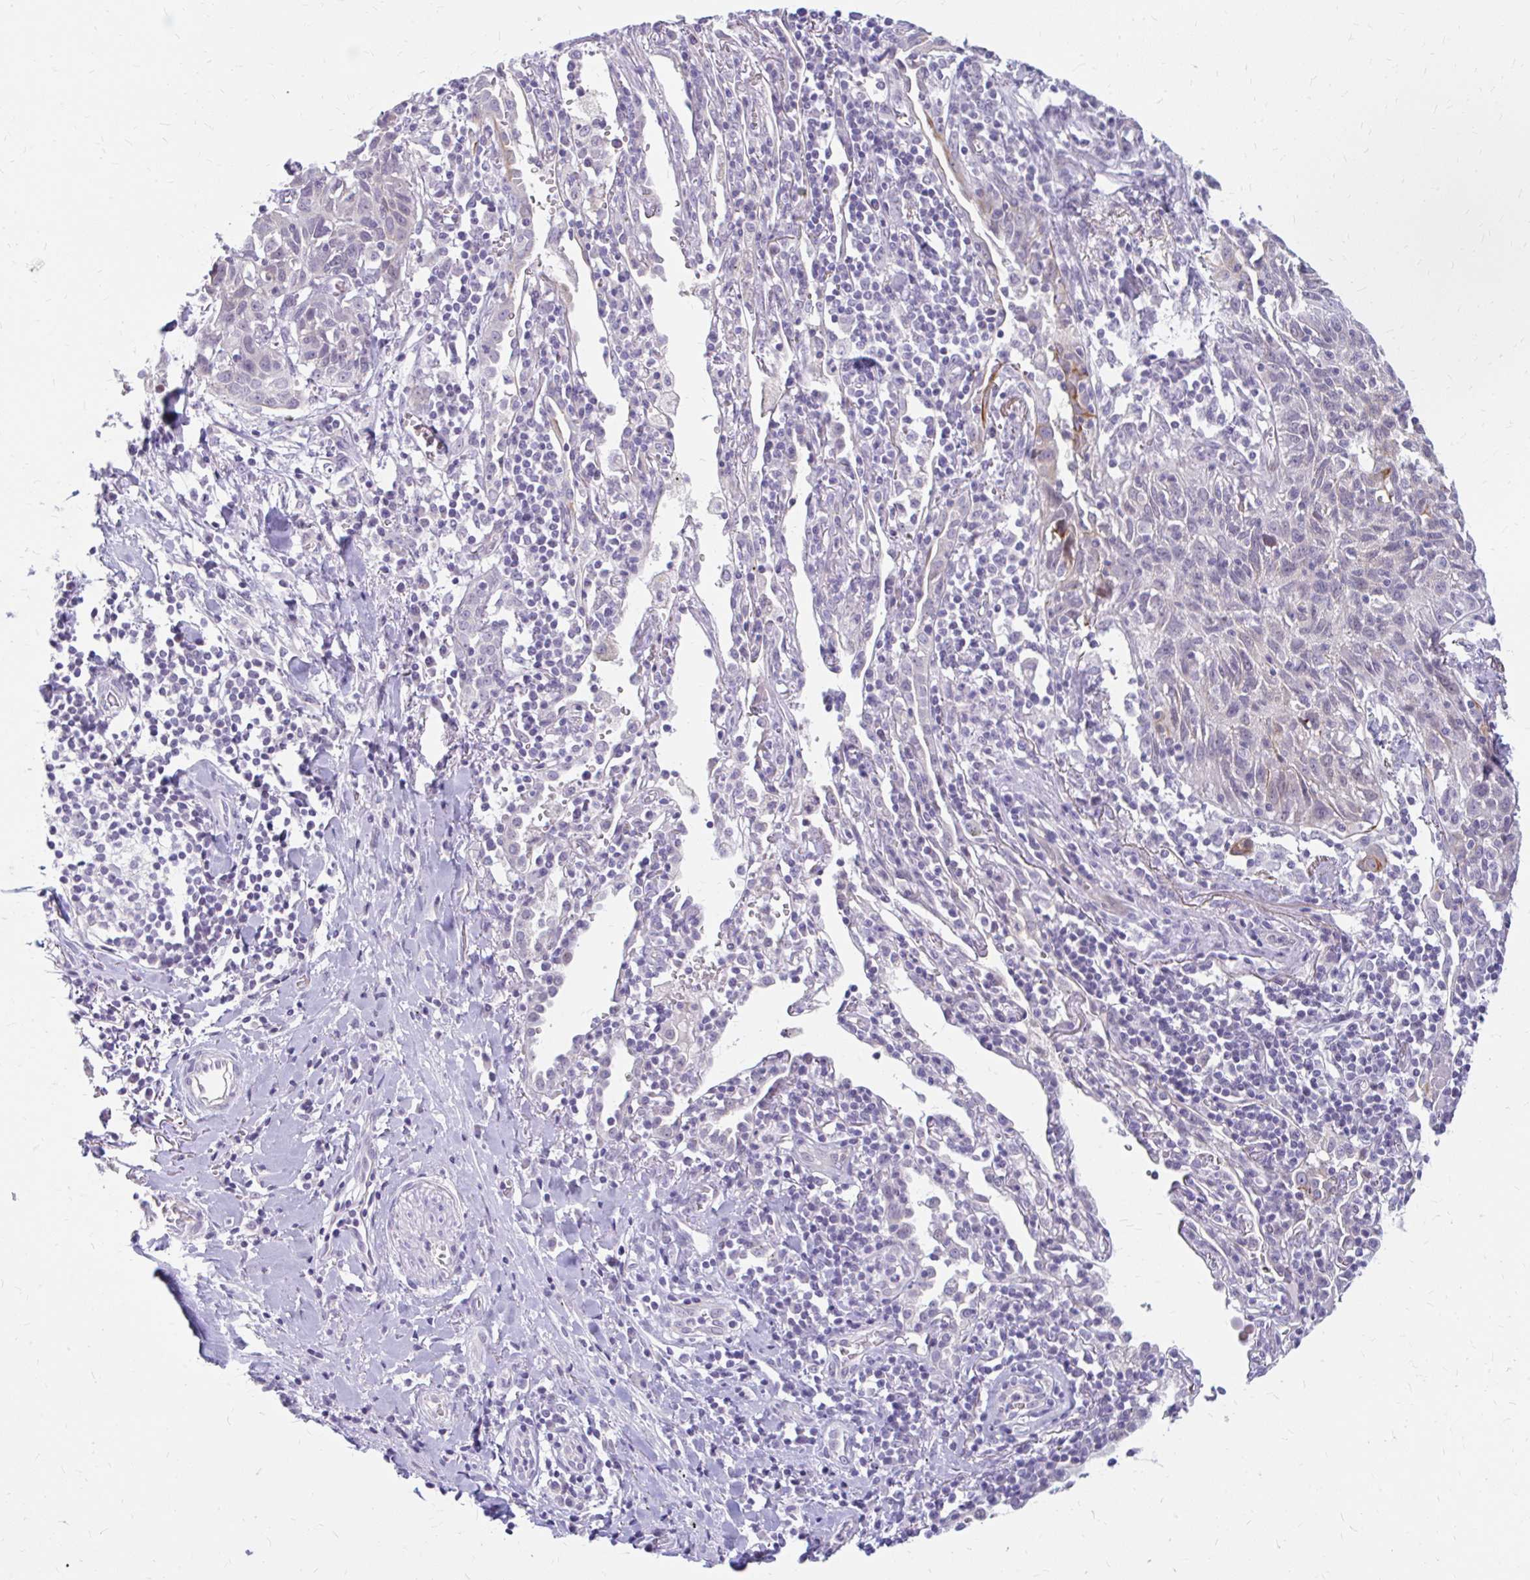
{"staining": {"intensity": "negative", "quantity": "none", "location": "none"}, "tissue": "lung cancer", "cell_type": "Tumor cells", "image_type": "cancer", "snomed": [{"axis": "morphology", "description": "Squamous cell carcinoma, NOS"}, {"axis": "topography", "description": "Lung"}], "caption": "DAB immunohistochemical staining of human lung cancer (squamous cell carcinoma) displays no significant positivity in tumor cells.", "gene": "RGS16", "patient": {"sex": "female", "age": 66}}